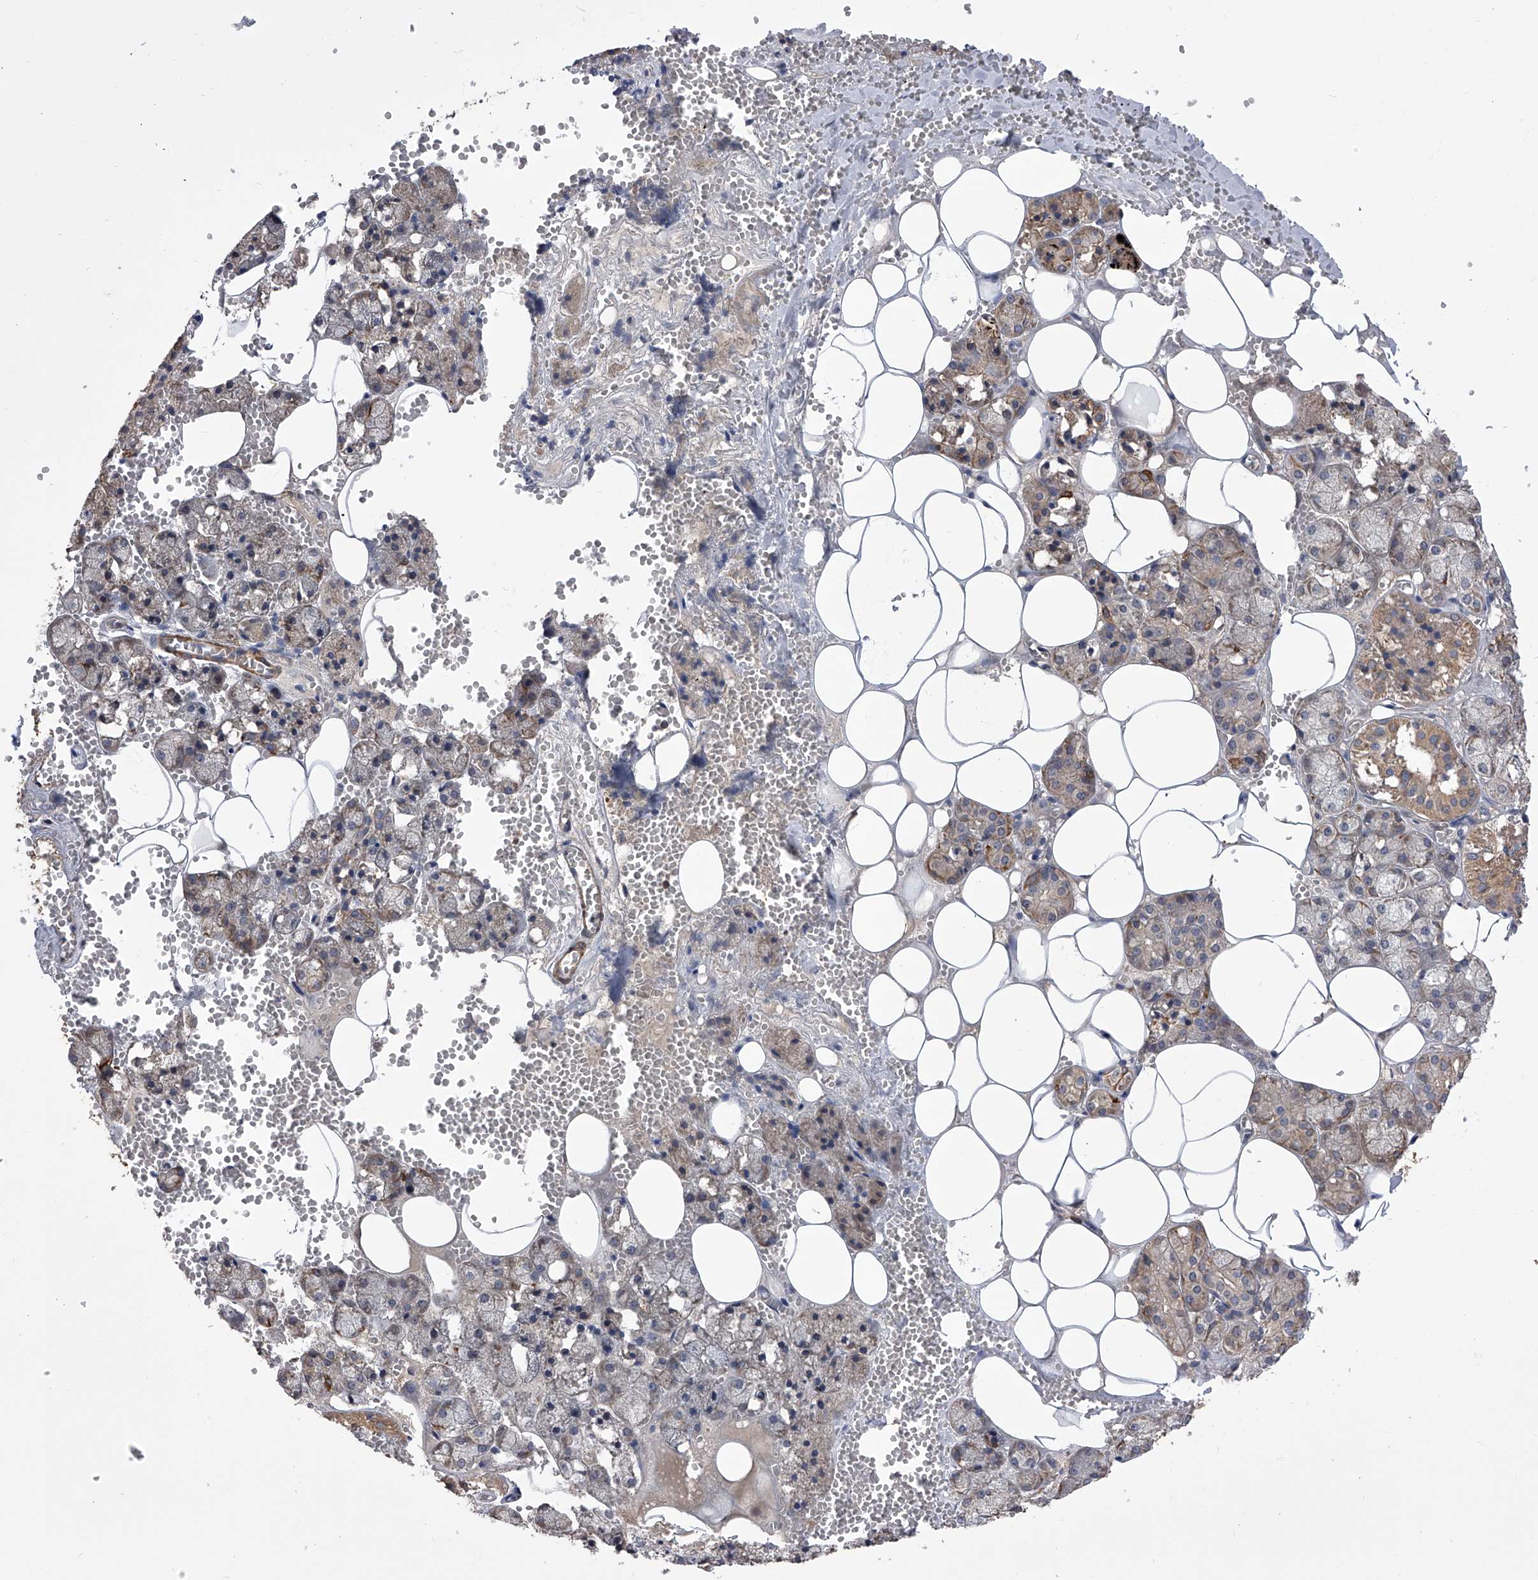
{"staining": {"intensity": "moderate", "quantity": ">75%", "location": "cytoplasmic/membranous"}, "tissue": "salivary gland", "cell_type": "Glandular cells", "image_type": "normal", "snomed": [{"axis": "morphology", "description": "Normal tissue, NOS"}, {"axis": "topography", "description": "Salivary gland"}], "caption": "About >75% of glandular cells in normal salivary gland exhibit moderate cytoplasmic/membranous protein expression as visualized by brown immunohistochemical staining.", "gene": "CUL7", "patient": {"sex": "male", "age": 62}}